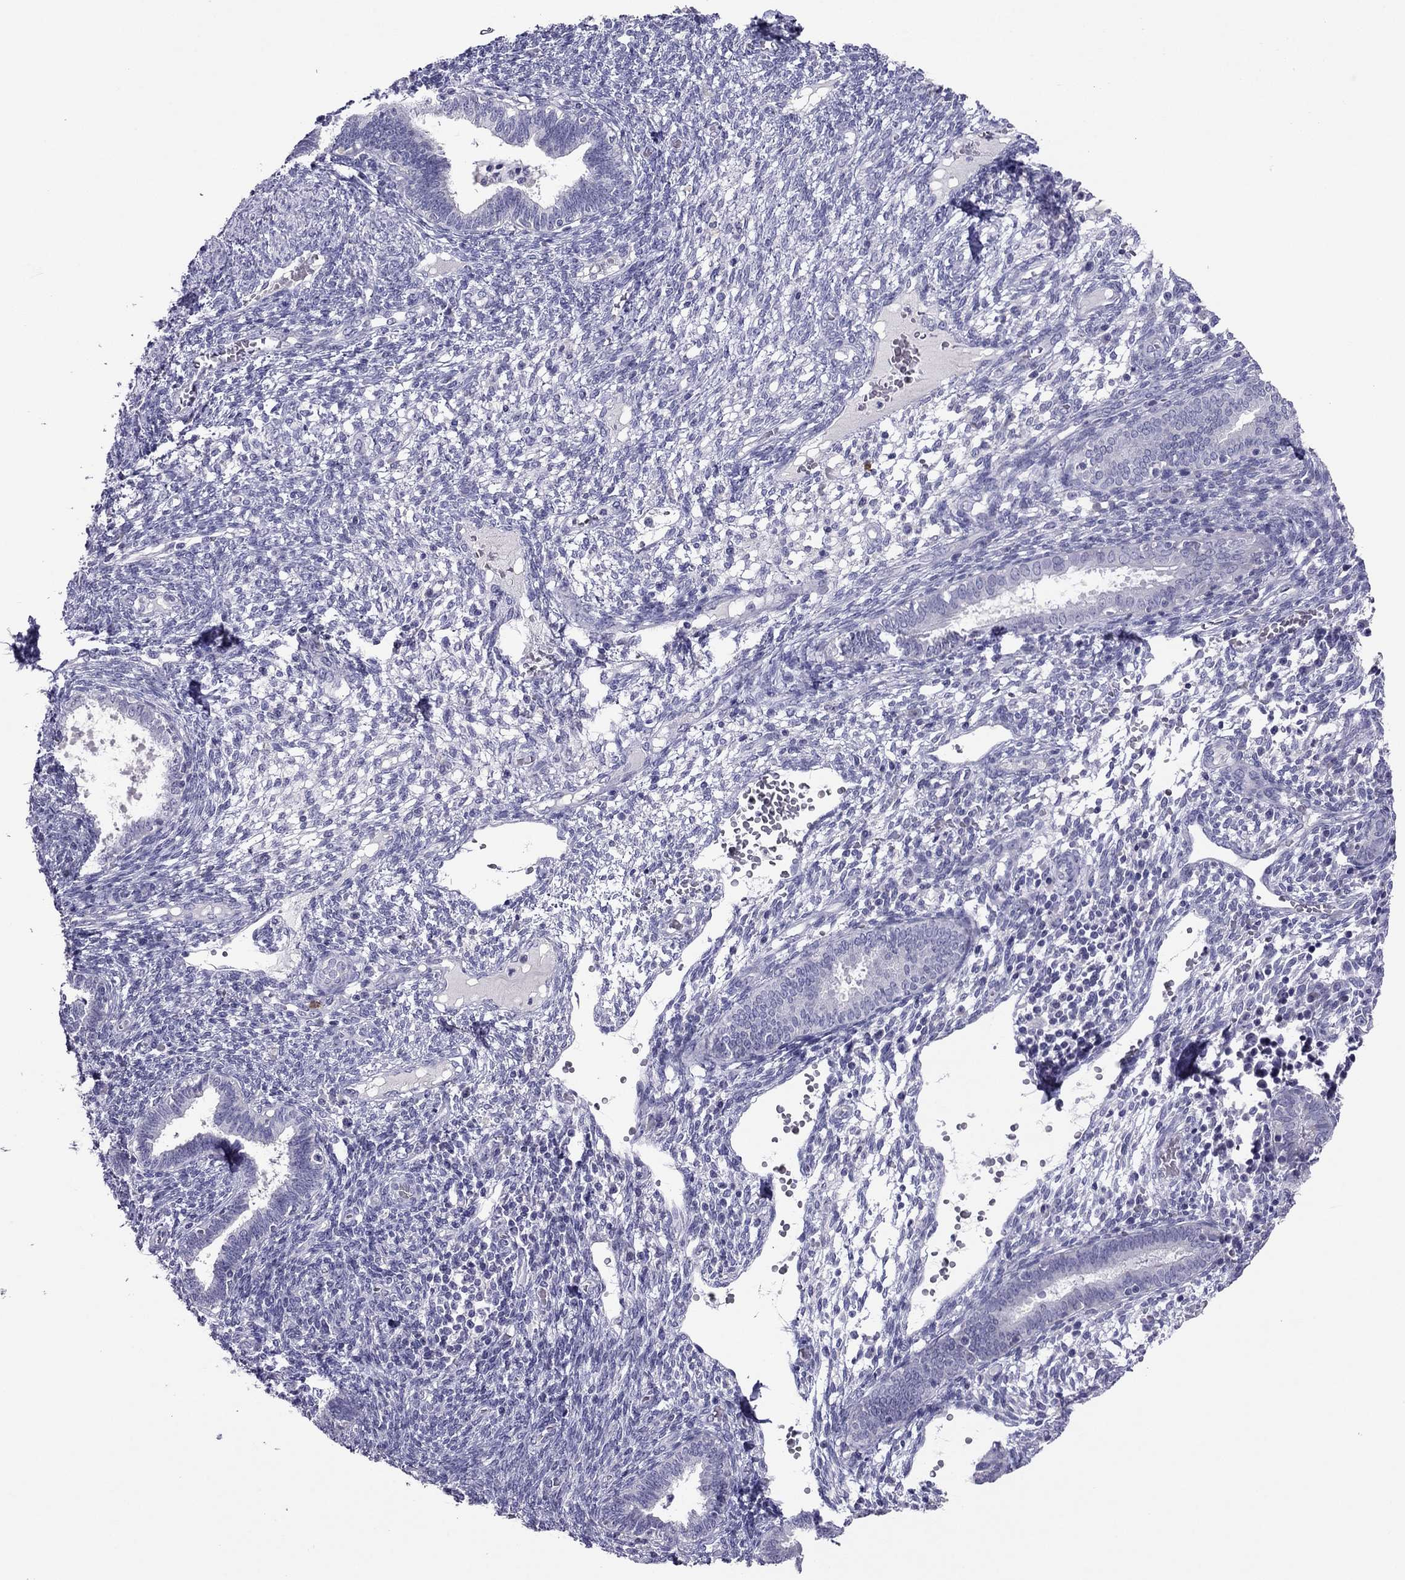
{"staining": {"intensity": "negative", "quantity": "none", "location": "none"}, "tissue": "endometrium", "cell_type": "Cells in endometrial stroma", "image_type": "normal", "snomed": [{"axis": "morphology", "description": "Normal tissue, NOS"}, {"axis": "topography", "description": "Endometrium"}], "caption": "This is a micrograph of immunohistochemistry (IHC) staining of normal endometrium, which shows no staining in cells in endometrial stroma.", "gene": "RGS8", "patient": {"sex": "female", "age": 42}}